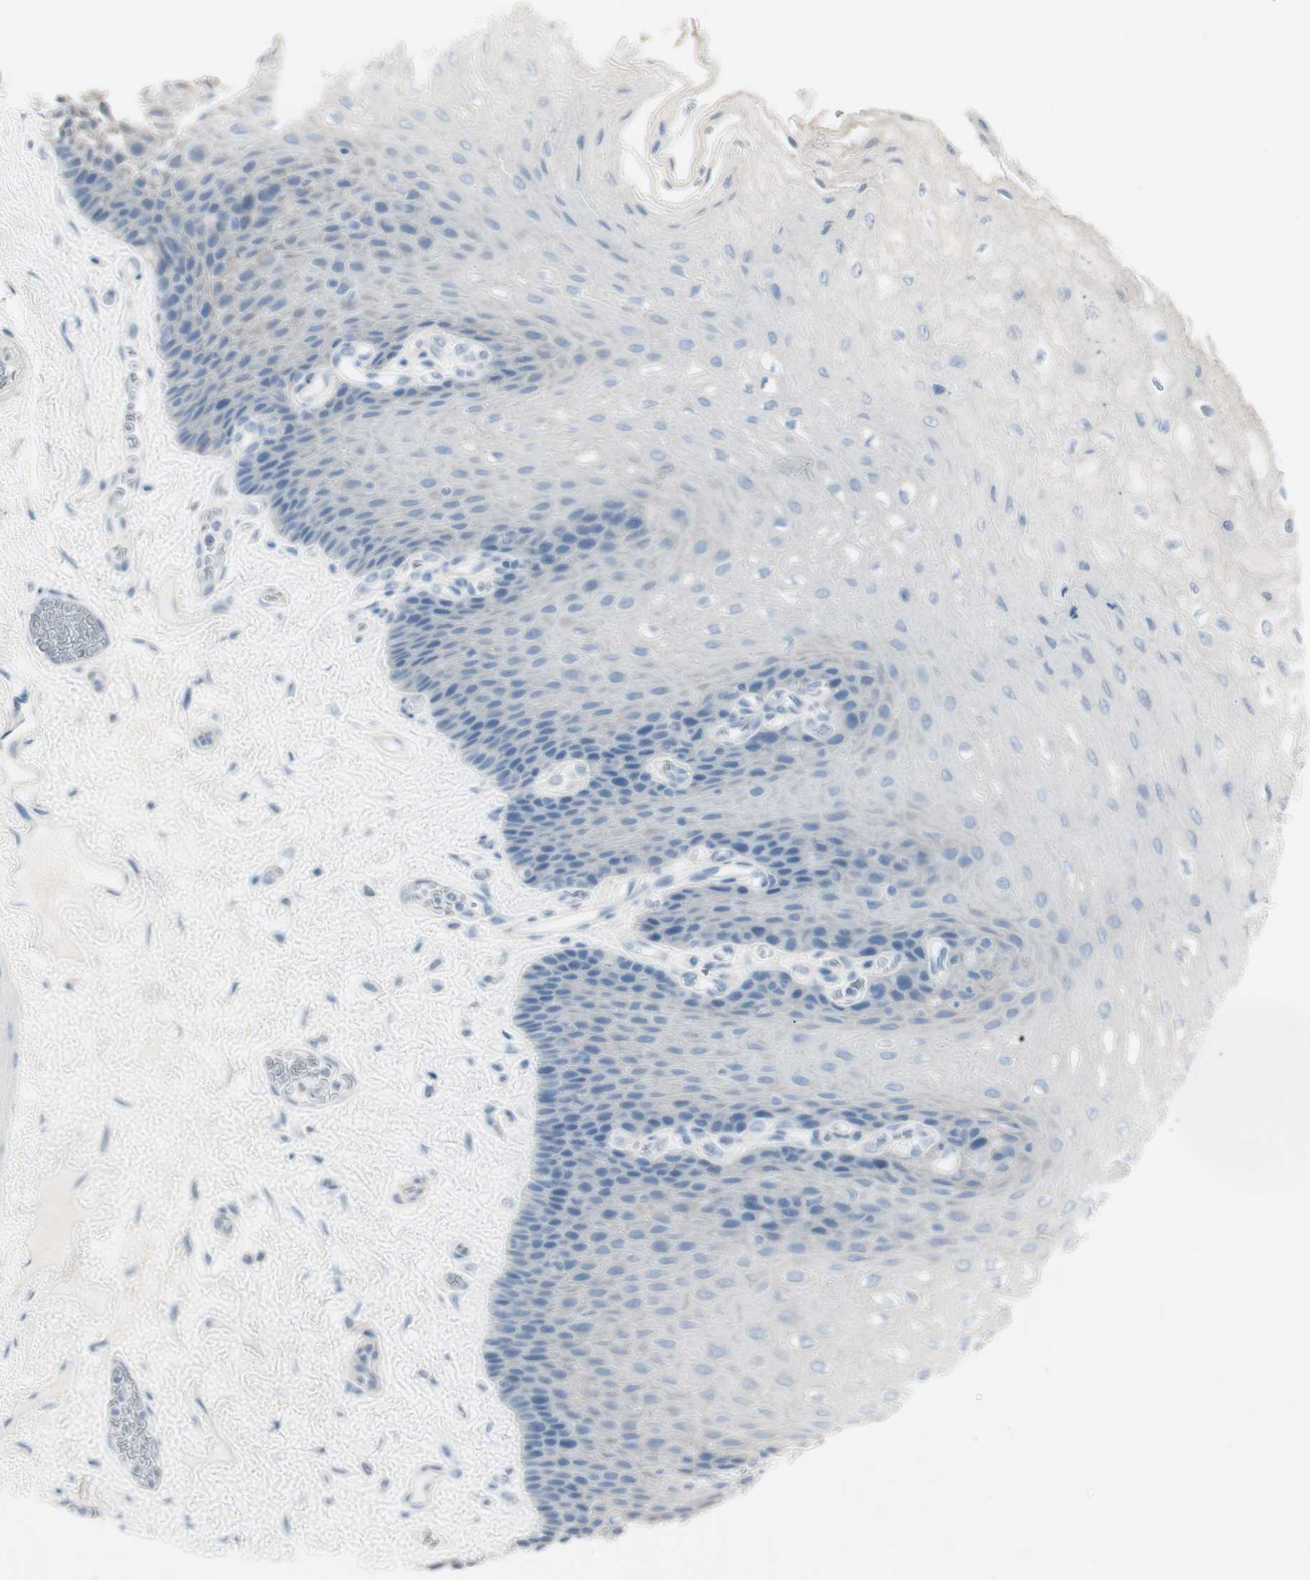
{"staining": {"intensity": "negative", "quantity": "none", "location": "none"}, "tissue": "esophagus", "cell_type": "Squamous epithelial cells", "image_type": "normal", "snomed": [{"axis": "morphology", "description": "Normal tissue, NOS"}, {"axis": "topography", "description": "Esophagus"}], "caption": "IHC photomicrograph of unremarkable esophagus stained for a protein (brown), which shows no positivity in squamous epithelial cells. (DAB immunohistochemistry (IHC) visualized using brightfield microscopy, high magnification).", "gene": "CDHR5", "patient": {"sex": "female", "age": 72}}